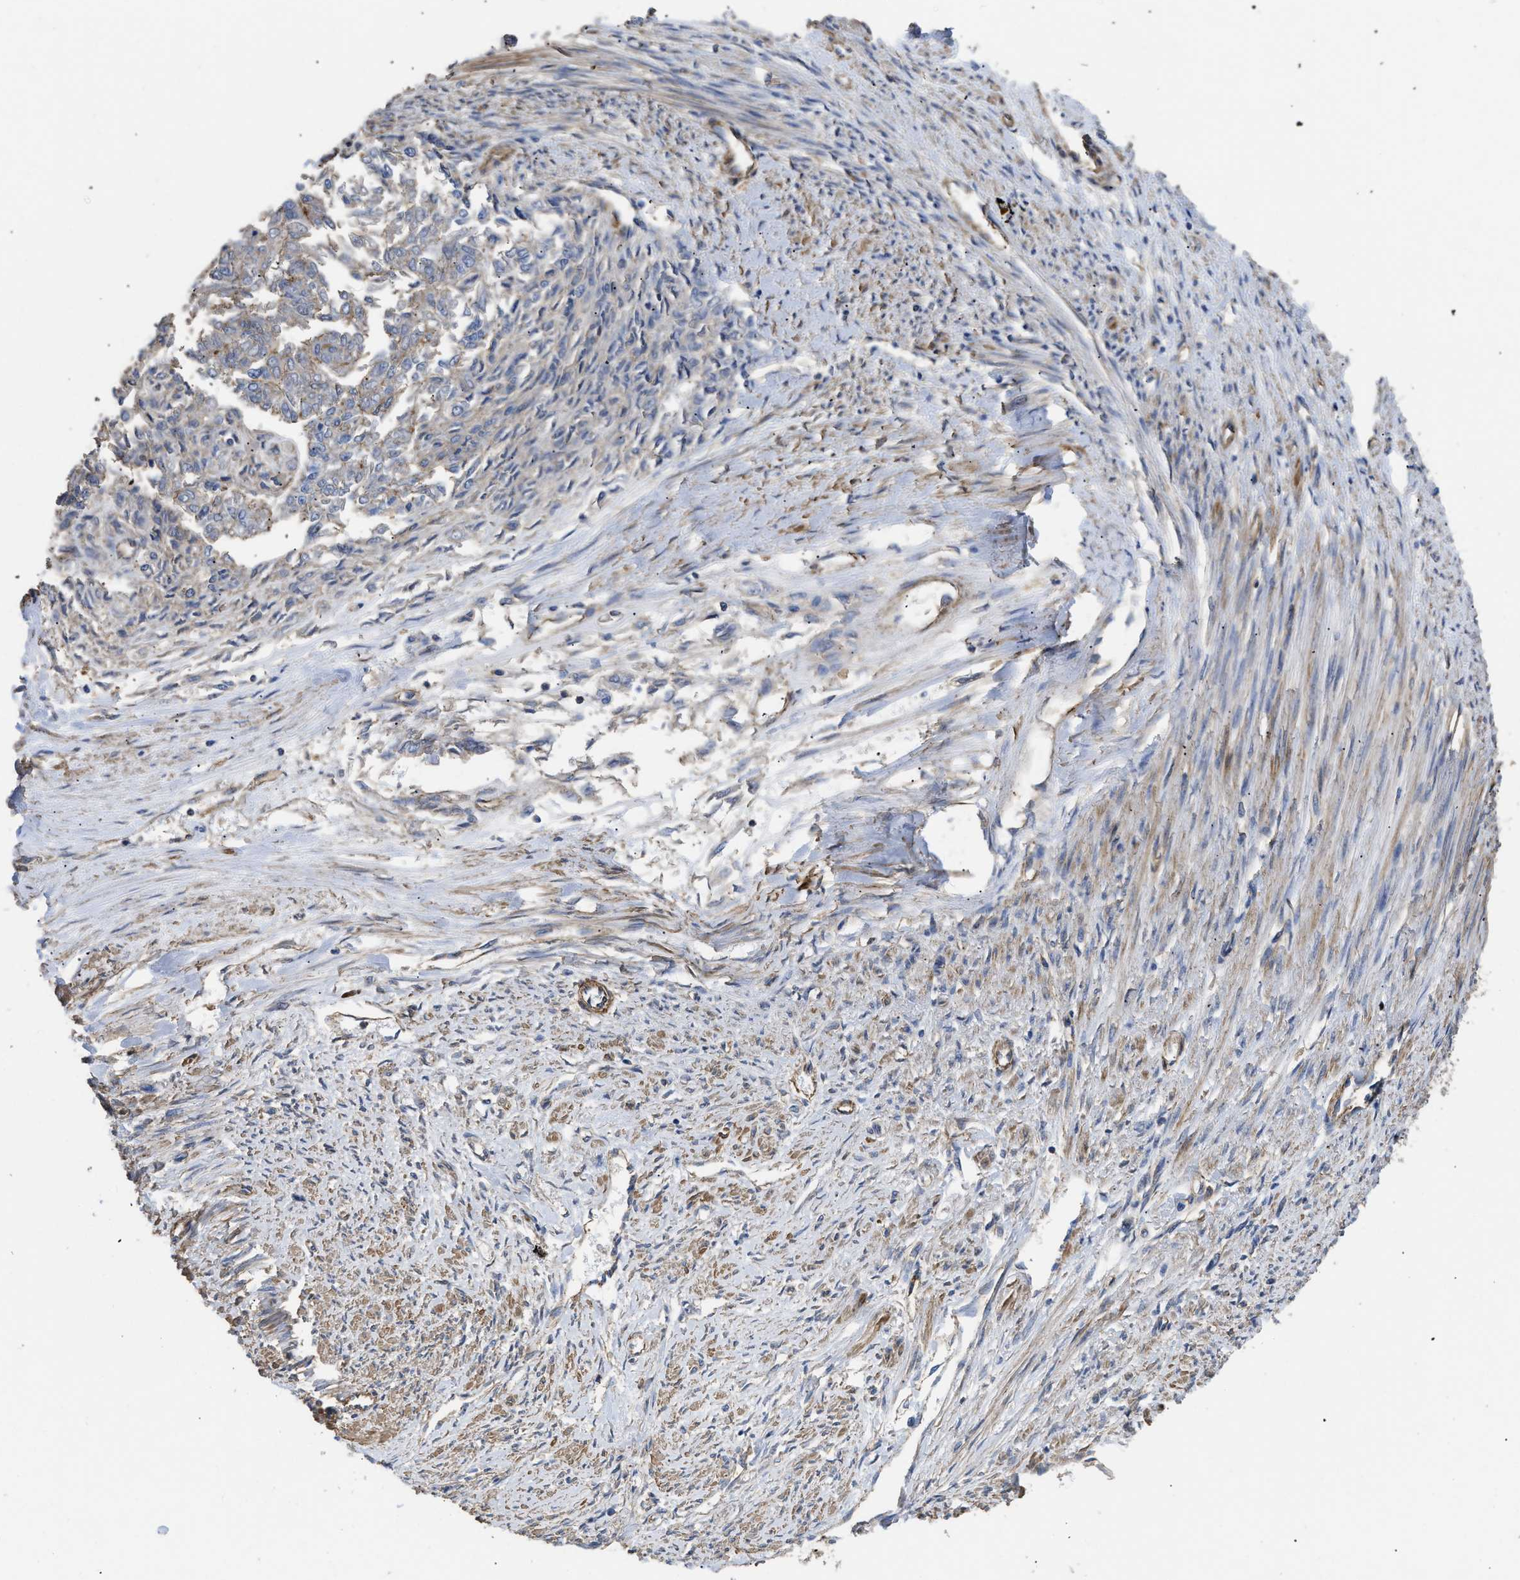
{"staining": {"intensity": "negative", "quantity": "none", "location": "none"}, "tissue": "endometrial cancer", "cell_type": "Tumor cells", "image_type": "cancer", "snomed": [{"axis": "morphology", "description": "Adenocarcinoma, NOS"}, {"axis": "topography", "description": "Endometrium"}], "caption": "This histopathology image is of adenocarcinoma (endometrial) stained with immunohistochemistry to label a protein in brown with the nuclei are counter-stained blue. There is no positivity in tumor cells.", "gene": "USP4", "patient": {"sex": "female", "age": 32}}